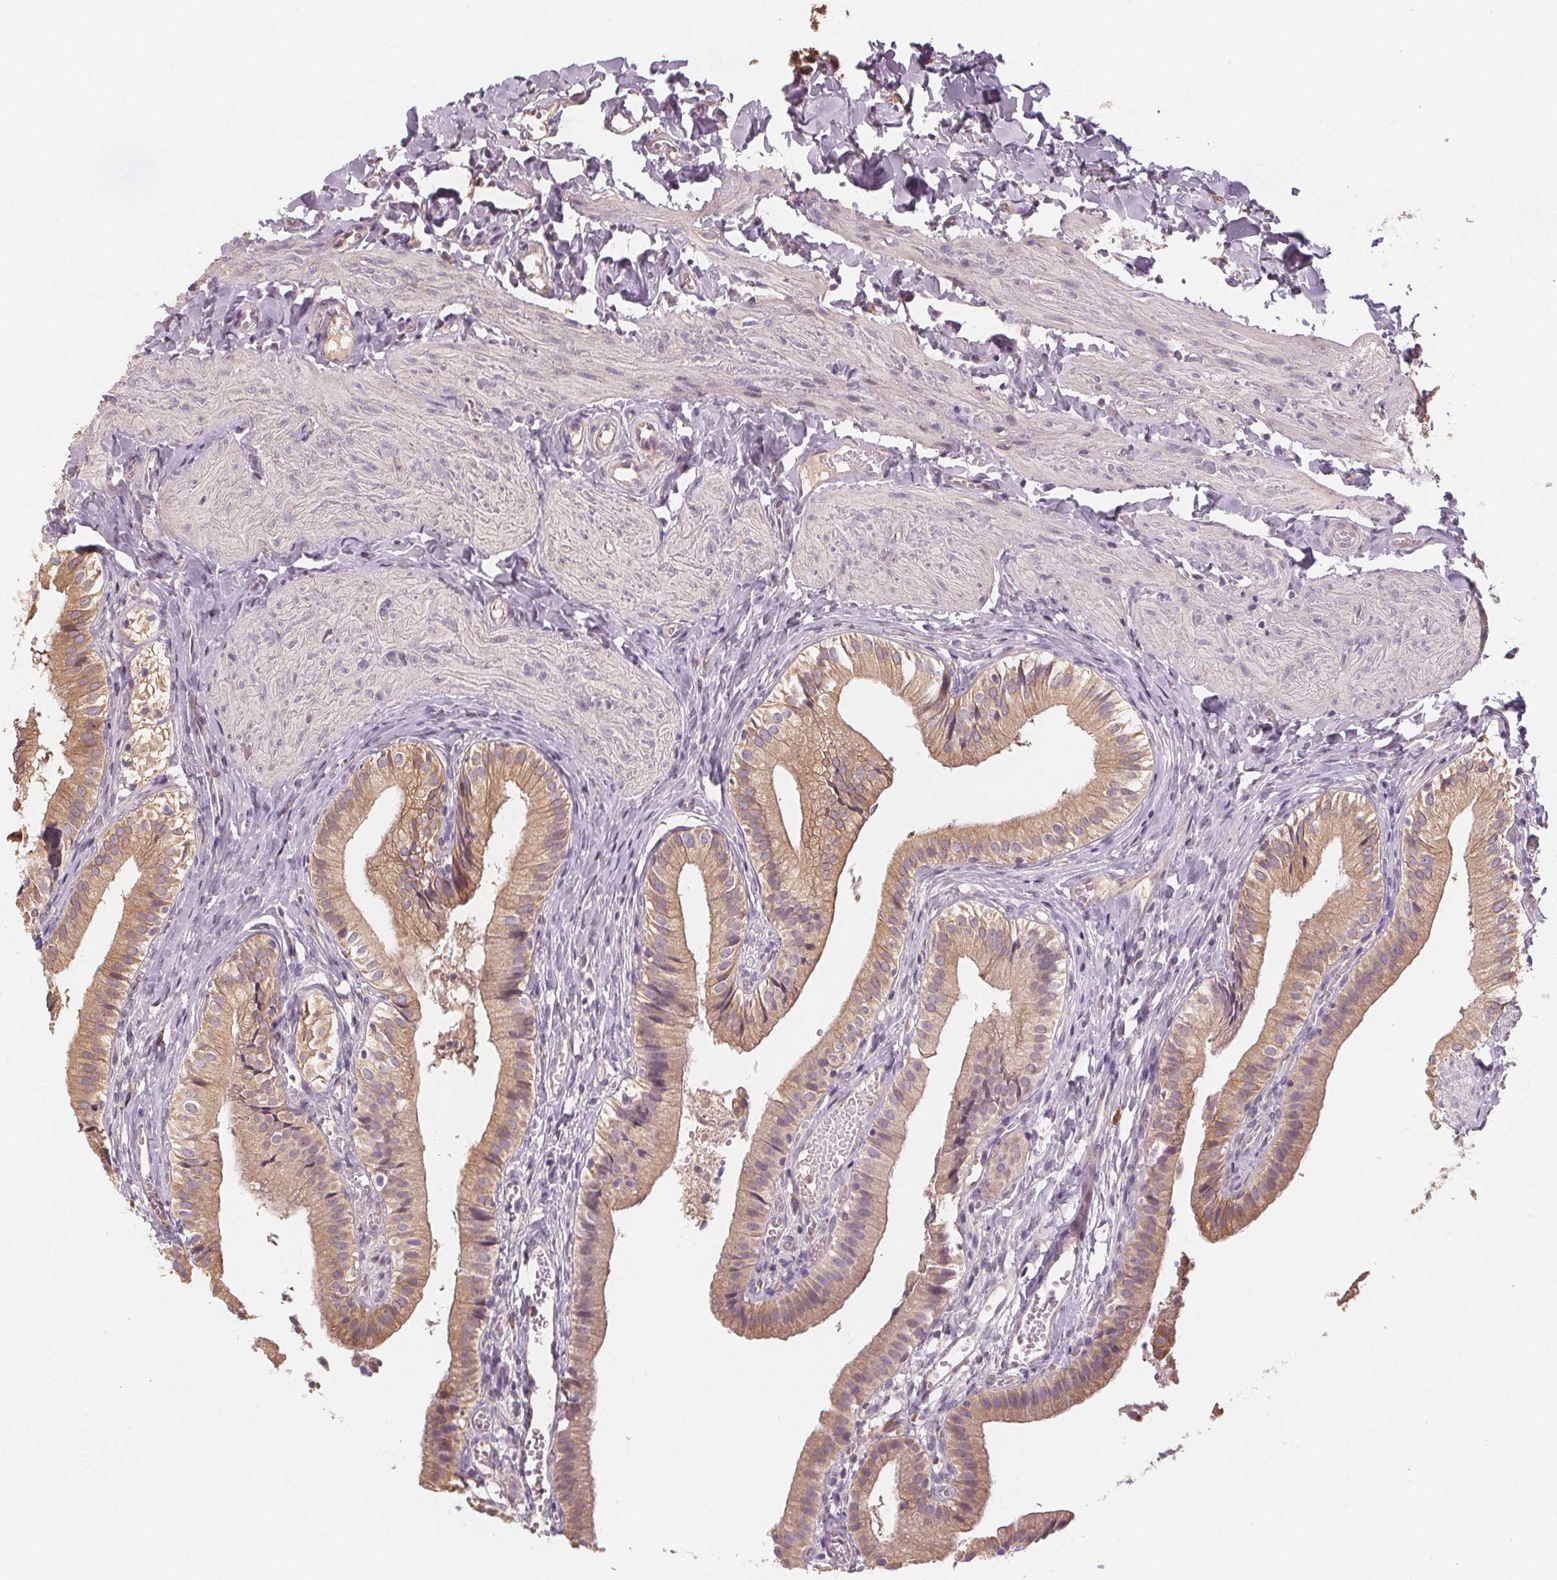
{"staining": {"intensity": "moderate", "quantity": "25%-75%", "location": "cytoplasmic/membranous"}, "tissue": "gallbladder", "cell_type": "Glandular cells", "image_type": "normal", "snomed": [{"axis": "morphology", "description": "Normal tissue, NOS"}, {"axis": "topography", "description": "Gallbladder"}], "caption": "A medium amount of moderate cytoplasmic/membranous staining is identified in about 25%-75% of glandular cells in normal gallbladder. (Brightfield microscopy of DAB IHC at high magnification).", "gene": "TMEM80", "patient": {"sex": "female", "age": 47}}